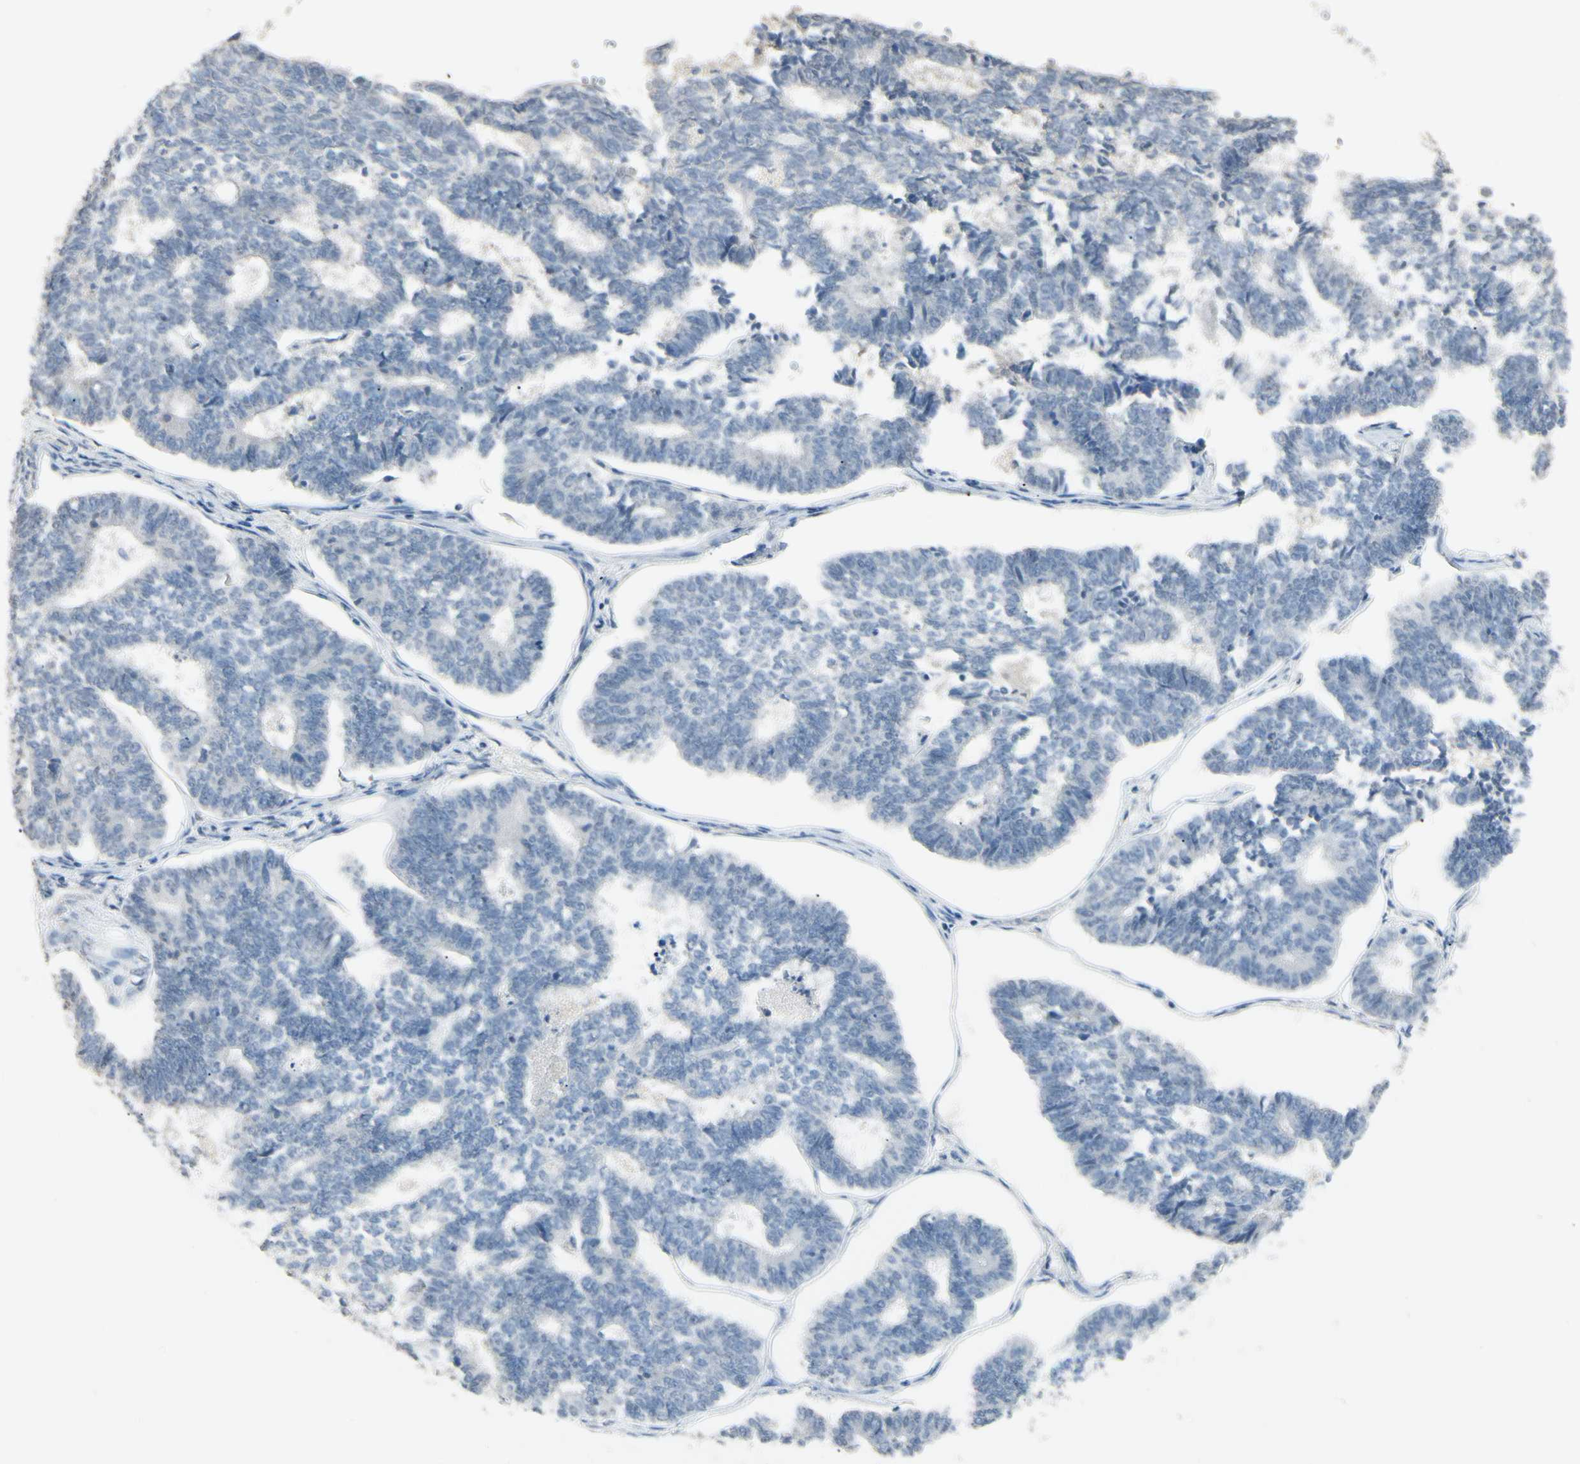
{"staining": {"intensity": "negative", "quantity": "none", "location": "none"}, "tissue": "endometrial cancer", "cell_type": "Tumor cells", "image_type": "cancer", "snomed": [{"axis": "morphology", "description": "Adenocarcinoma, NOS"}, {"axis": "topography", "description": "Endometrium"}], "caption": "There is no significant staining in tumor cells of endometrial cancer.", "gene": "GNE", "patient": {"sex": "female", "age": 70}}